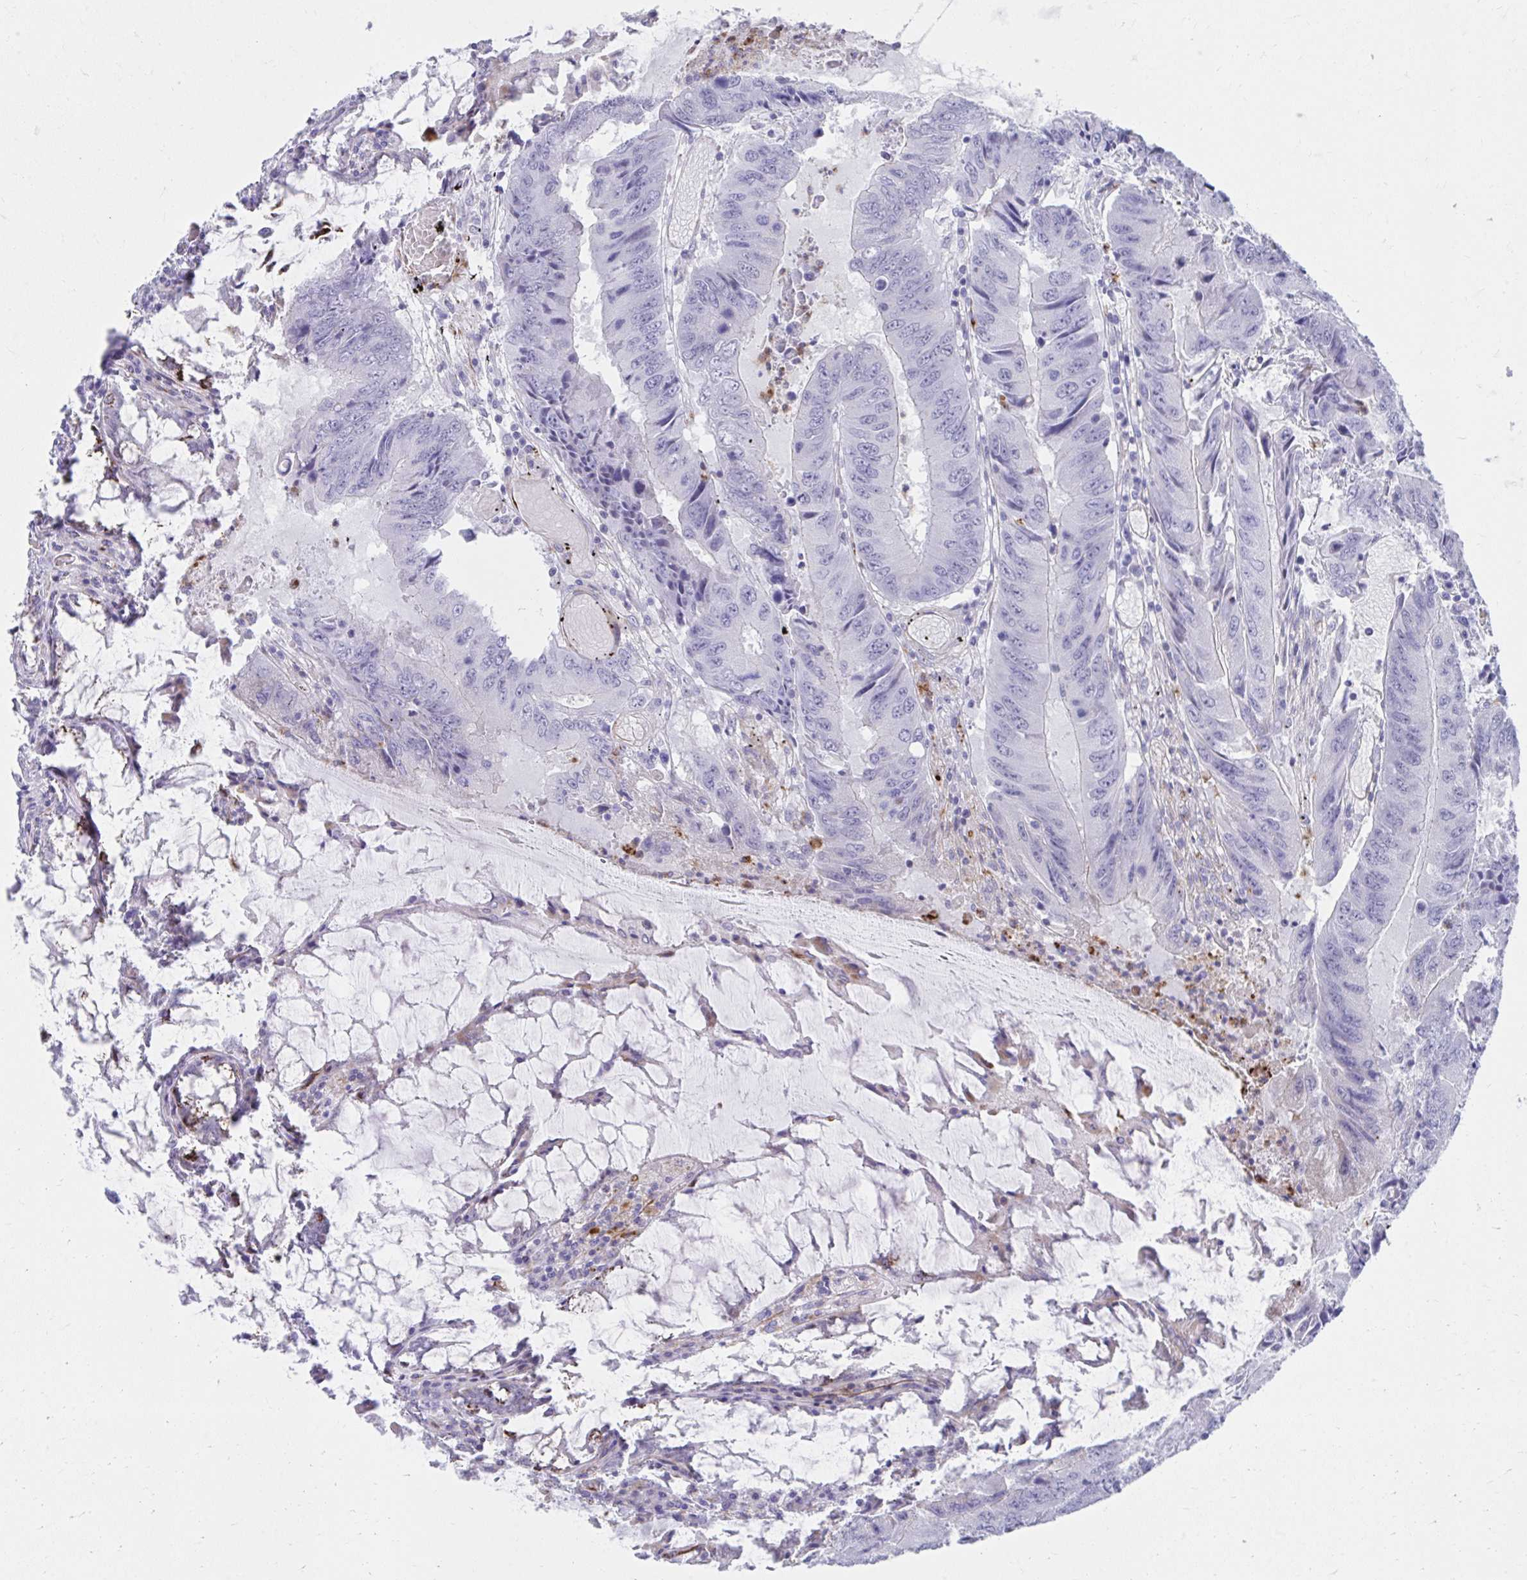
{"staining": {"intensity": "negative", "quantity": "none", "location": "none"}, "tissue": "colorectal cancer", "cell_type": "Tumor cells", "image_type": "cancer", "snomed": [{"axis": "morphology", "description": "Adenocarcinoma, NOS"}, {"axis": "topography", "description": "Colon"}], "caption": "Human adenocarcinoma (colorectal) stained for a protein using IHC exhibits no positivity in tumor cells.", "gene": "CSTB", "patient": {"sex": "male", "age": 53}}